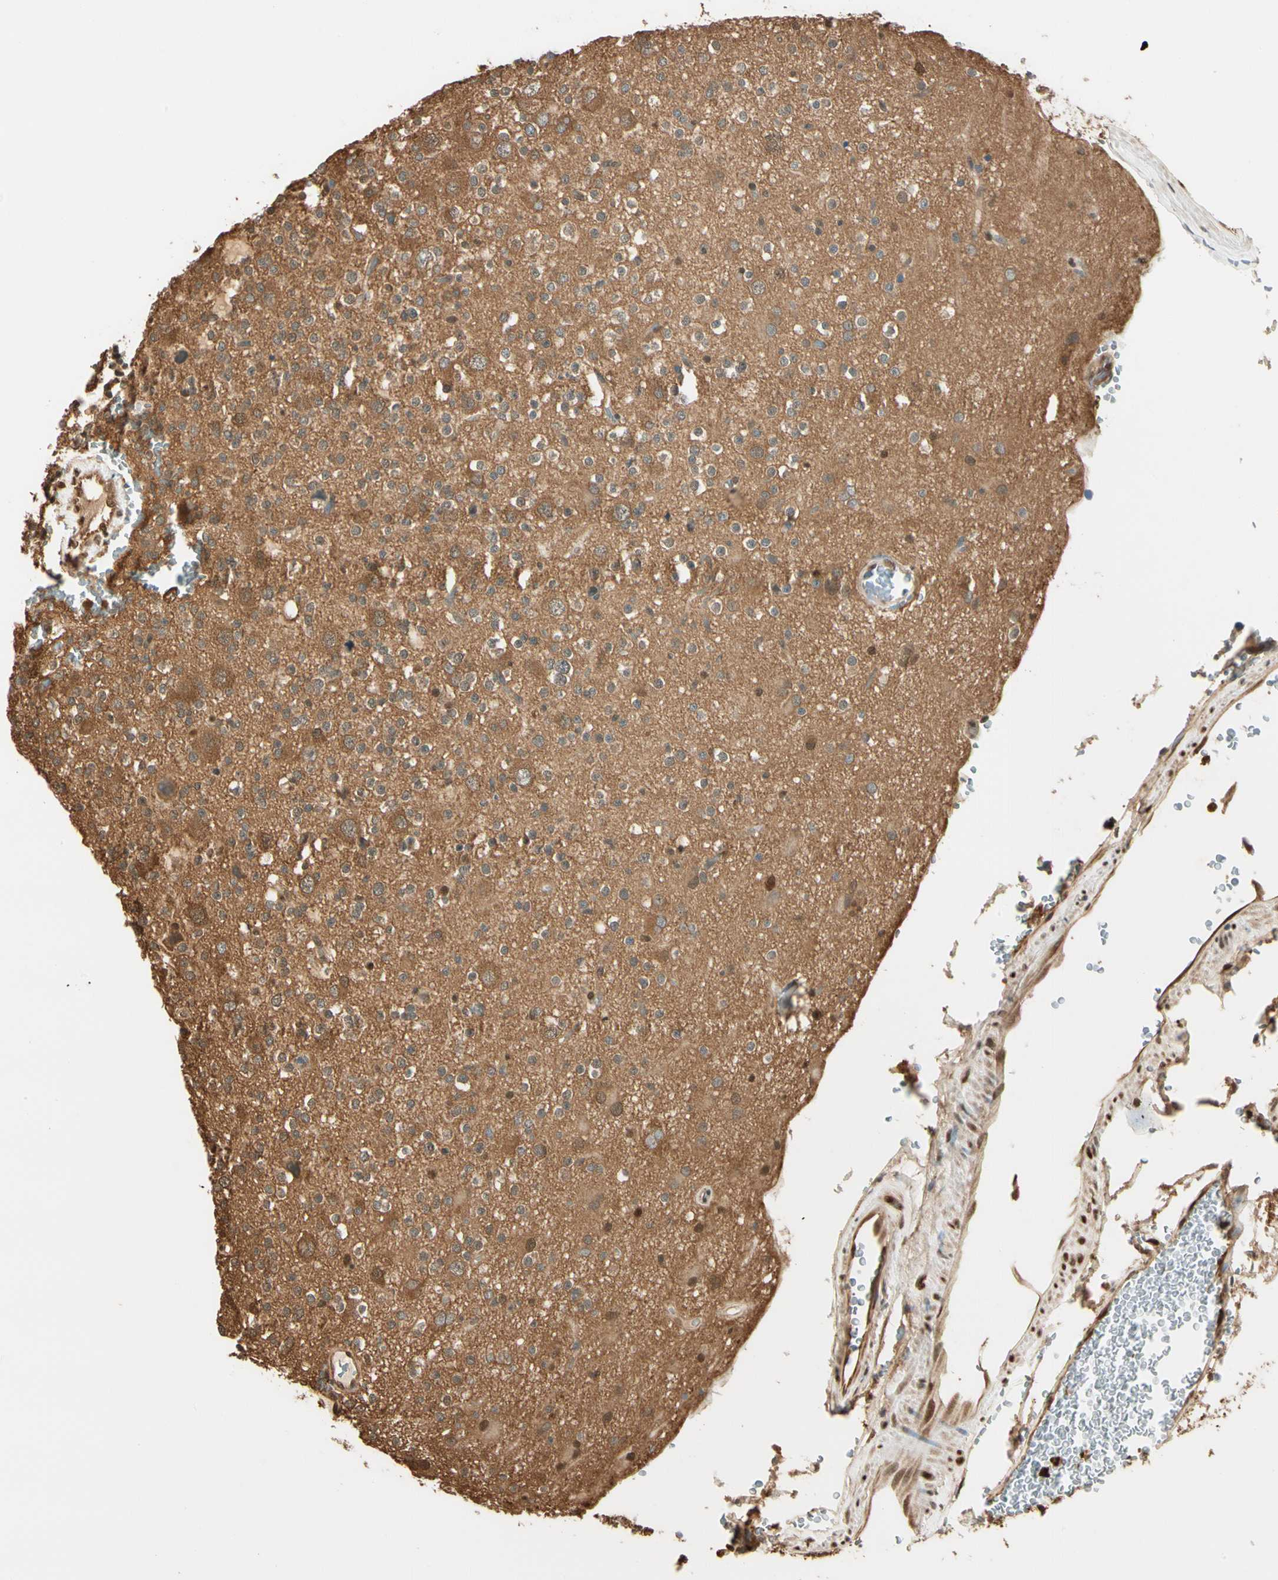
{"staining": {"intensity": "moderate", "quantity": ">75%", "location": "cytoplasmic/membranous"}, "tissue": "glioma", "cell_type": "Tumor cells", "image_type": "cancer", "snomed": [{"axis": "morphology", "description": "Glioma, malignant, High grade"}, {"axis": "topography", "description": "Brain"}], "caption": "DAB immunohistochemical staining of high-grade glioma (malignant) demonstrates moderate cytoplasmic/membranous protein expression in about >75% of tumor cells.", "gene": "PNCK", "patient": {"sex": "male", "age": 47}}